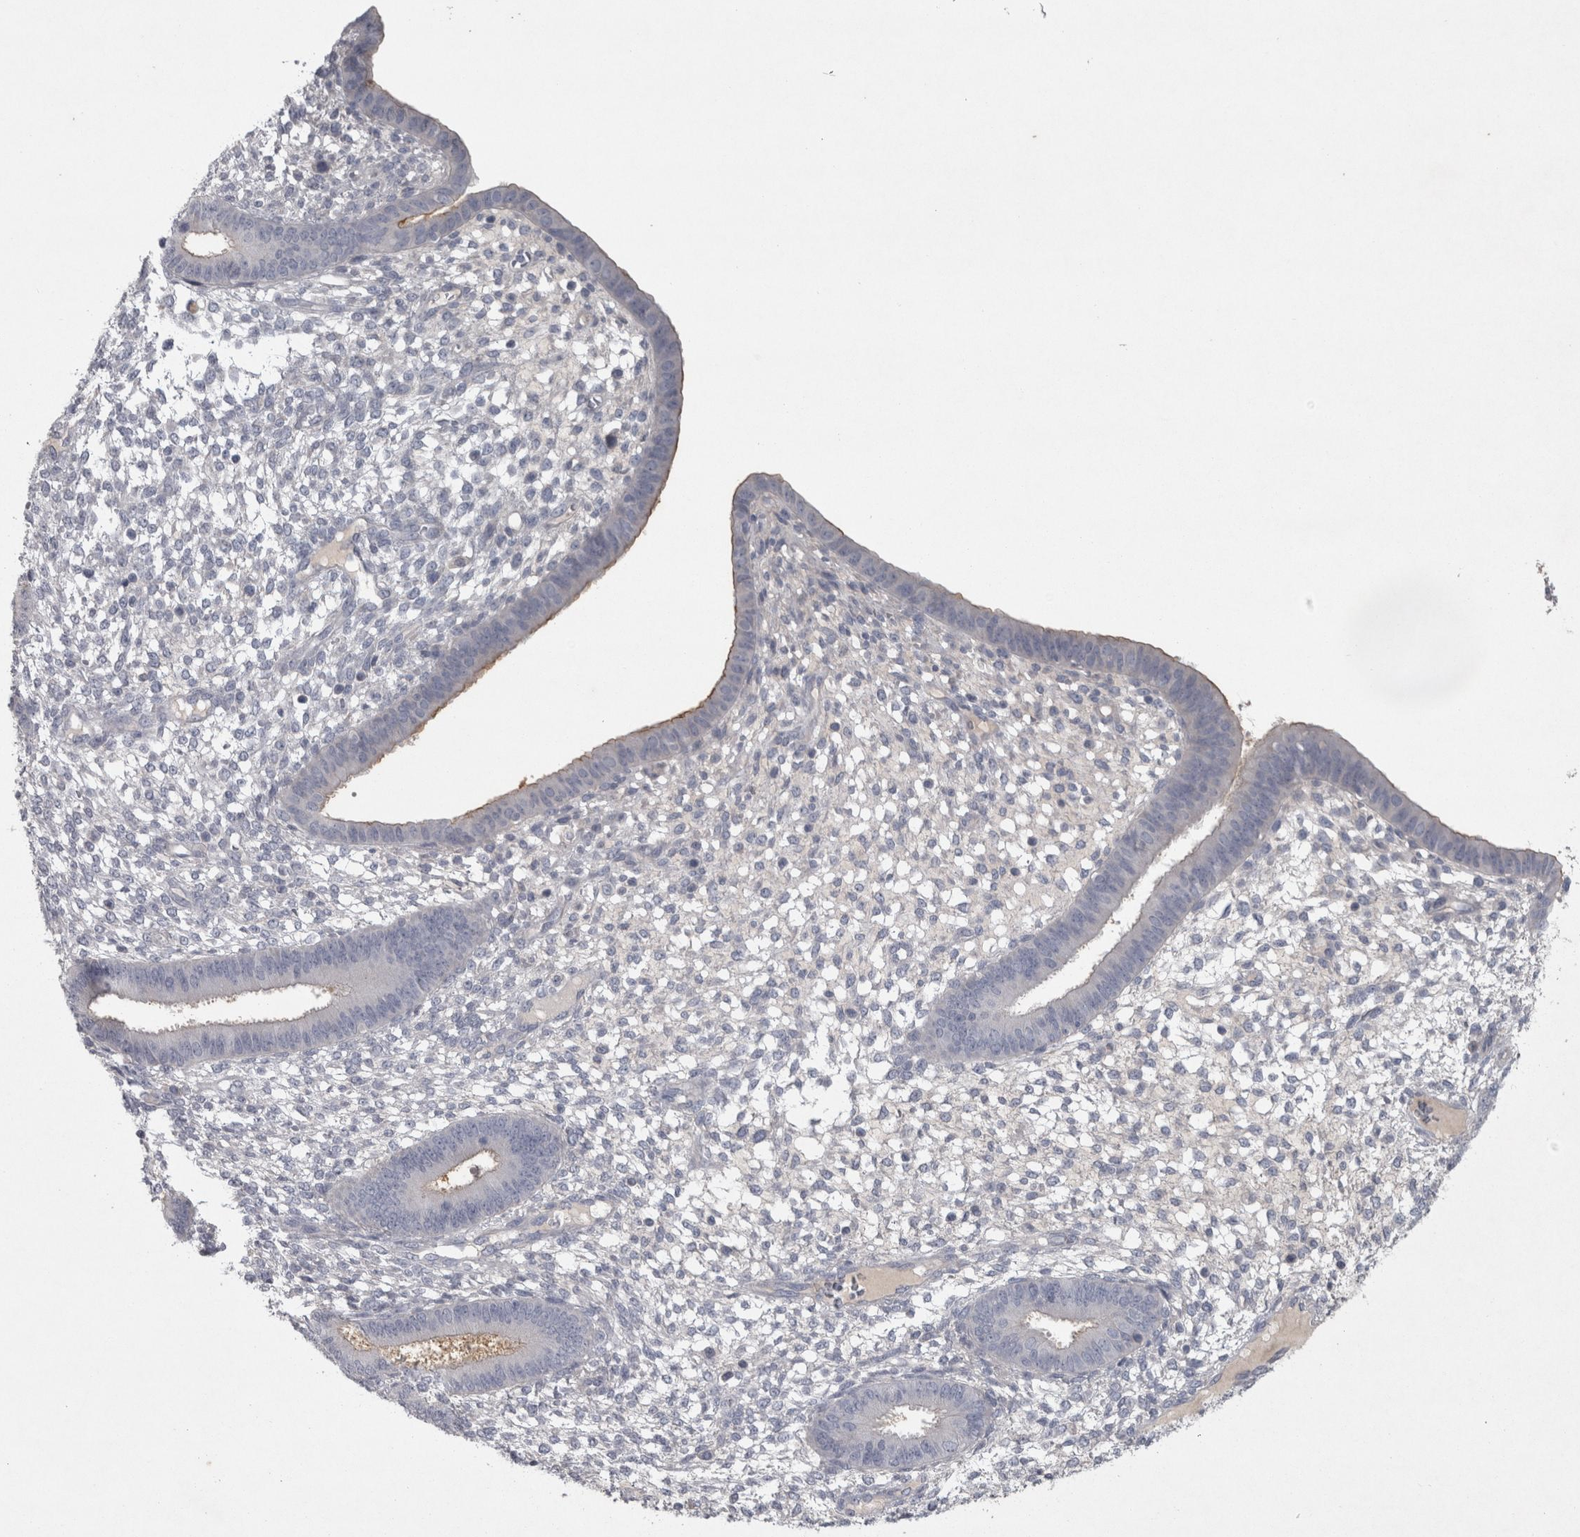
{"staining": {"intensity": "negative", "quantity": "none", "location": "none"}, "tissue": "endometrium", "cell_type": "Cells in endometrial stroma", "image_type": "normal", "snomed": [{"axis": "morphology", "description": "Normal tissue, NOS"}, {"axis": "topography", "description": "Endometrium"}], "caption": "The micrograph exhibits no significant staining in cells in endometrial stroma of endometrium.", "gene": "ENPP7", "patient": {"sex": "female", "age": 46}}